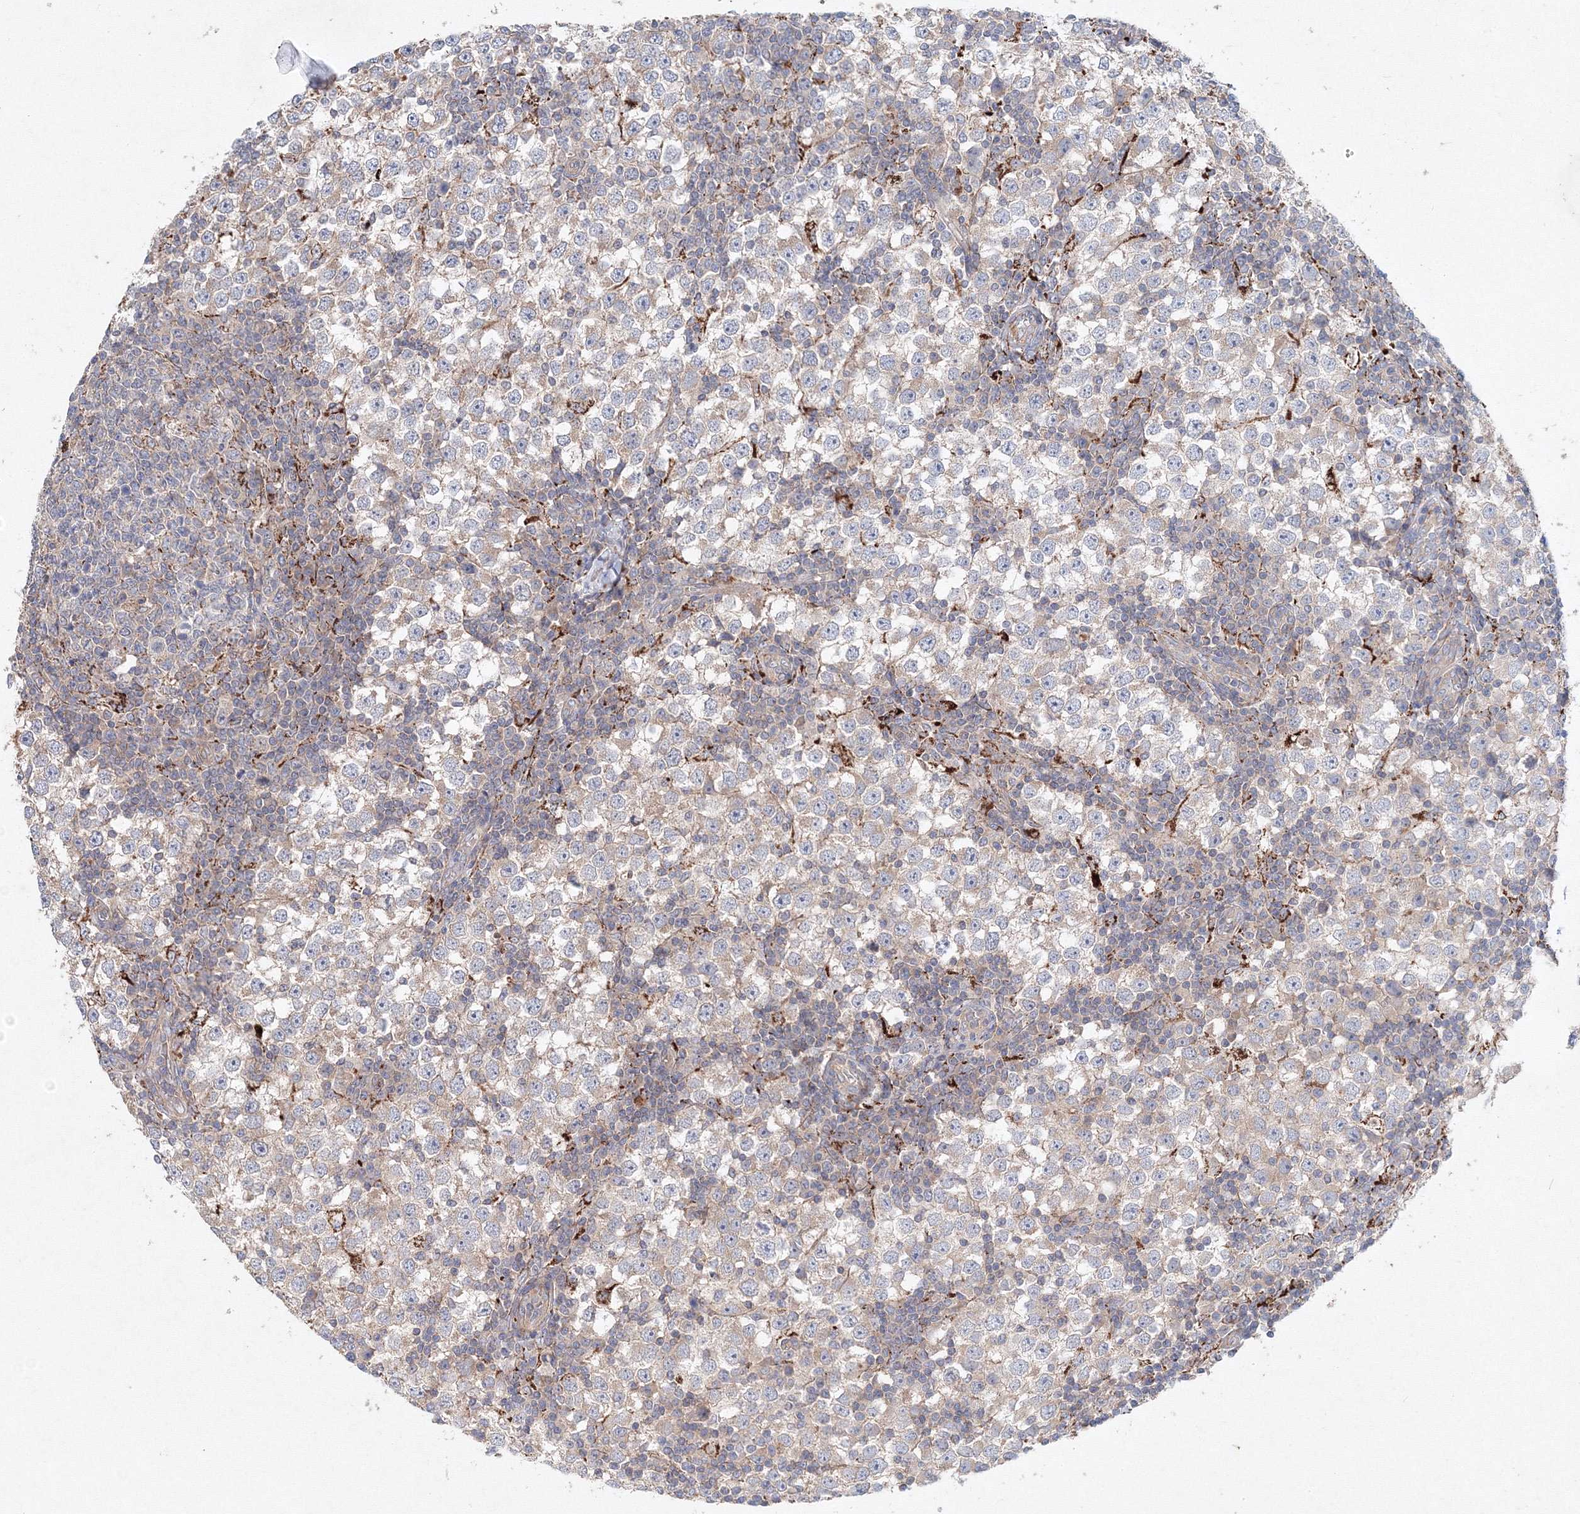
{"staining": {"intensity": "weak", "quantity": "25%-75%", "location": "cytoplasmic/membranous"}, "tissue": "testis cancer", "cell_type": "Tumor cells", "image_type": "cancer", "snomed": [{"axis": "morphology", "description": "Seminoma, NOS"}, {"axis": "topography", "description": "Testis"}], "caption": "Testis cancer stained for a protein displays weak cytoplasmic/membranous positivity in tumor cells.", "gene": "WDR49", "patient": {"sex": "male", "age": 65}}